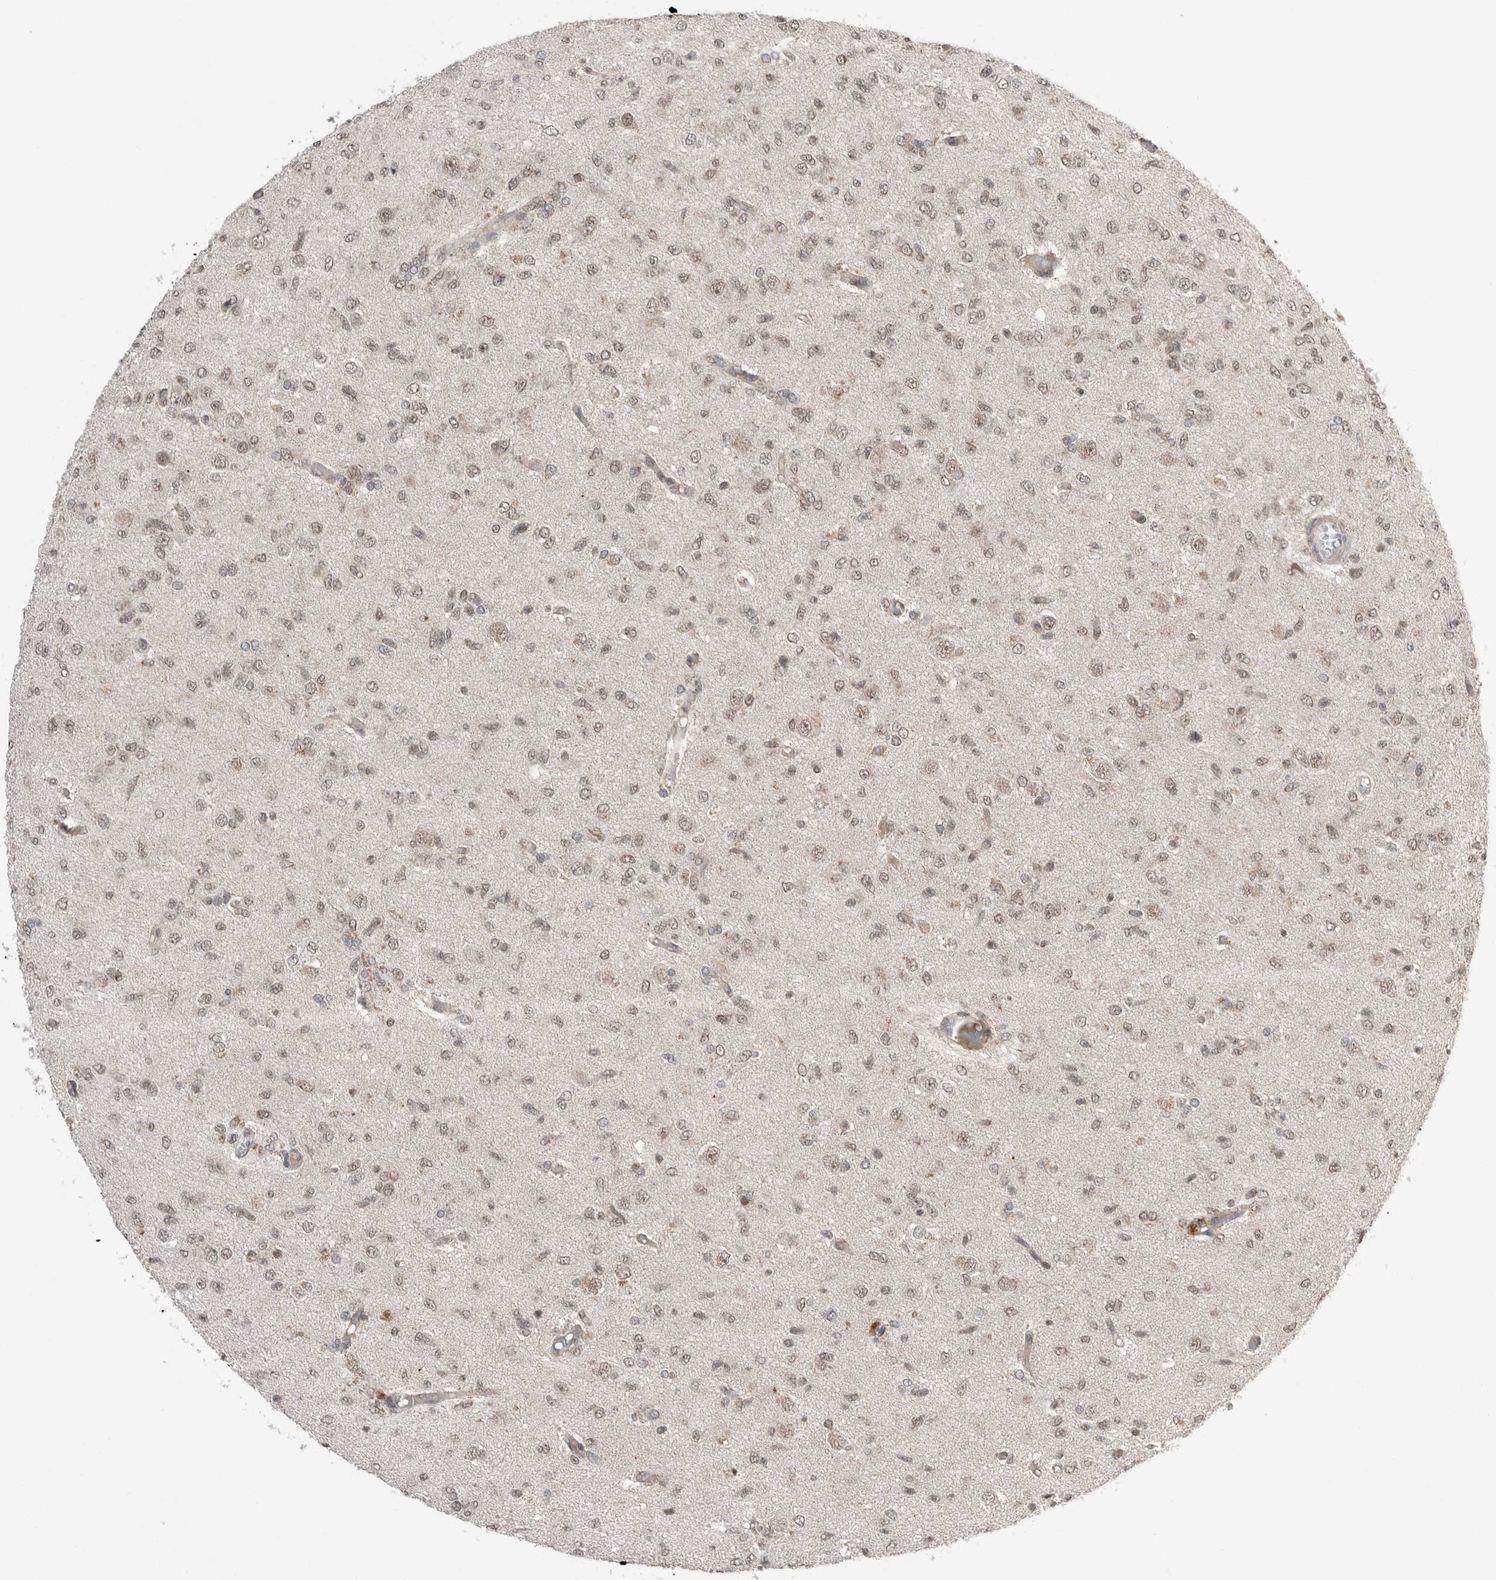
{"staining": {"intensity": "weak", "quantity": ">75%", "location": "nuclear"}, "tissue": "glioma", "cell_type": "Tumor cells", "image_type": "cancer", "snomed": [{"axis": "morphology", "description": "Glioma, malignant, High grade"}, {"axis": "topography", "description": "Brain"}], "caption": "Immunohistochemical staining of glioma exhibits low levels of weak nuclear protein expression in approximately >75% of tumor cells.", "gene": "NTAQ1", "patient": {"sex": "female", "age": 59}}